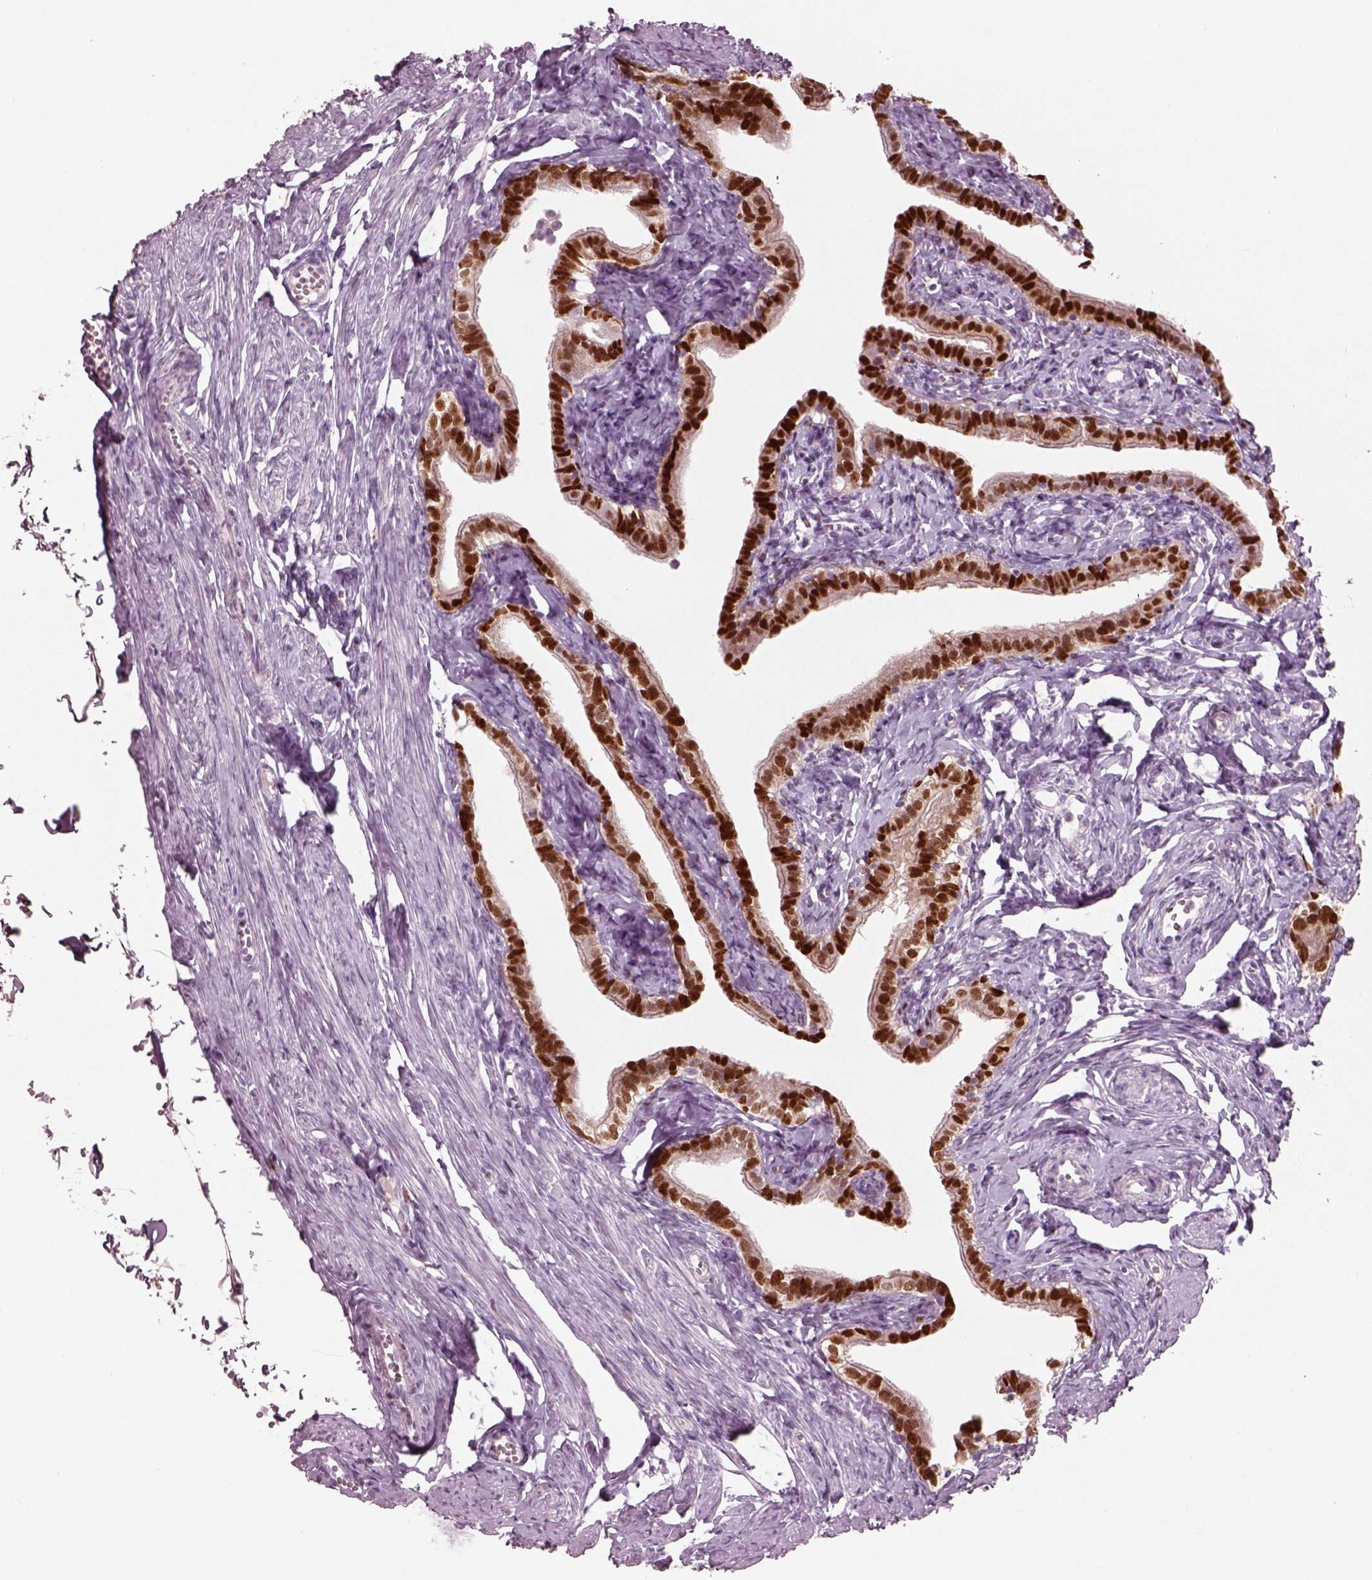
{"staining": {"intensity": "strong", "quantity": ">75%", "location": "nuclear"}, "tissue": "fallopian tube", "cell_type": "Glandular cells", "image_type": "normal", "snomed": [{"axis": "morphology", "description": "Normal tissue, NOS"}, {"axis": "topography", "description": "Fallopian tube"}], "caption": "Immunohistochemistry (IHC) of unremarkable fallopian tube exhibits high levels of strong nuclear positivity in approximately >75% of glandular cells.", "gene": "SOX9", "patient": {"sex": "female", "age": 41}}